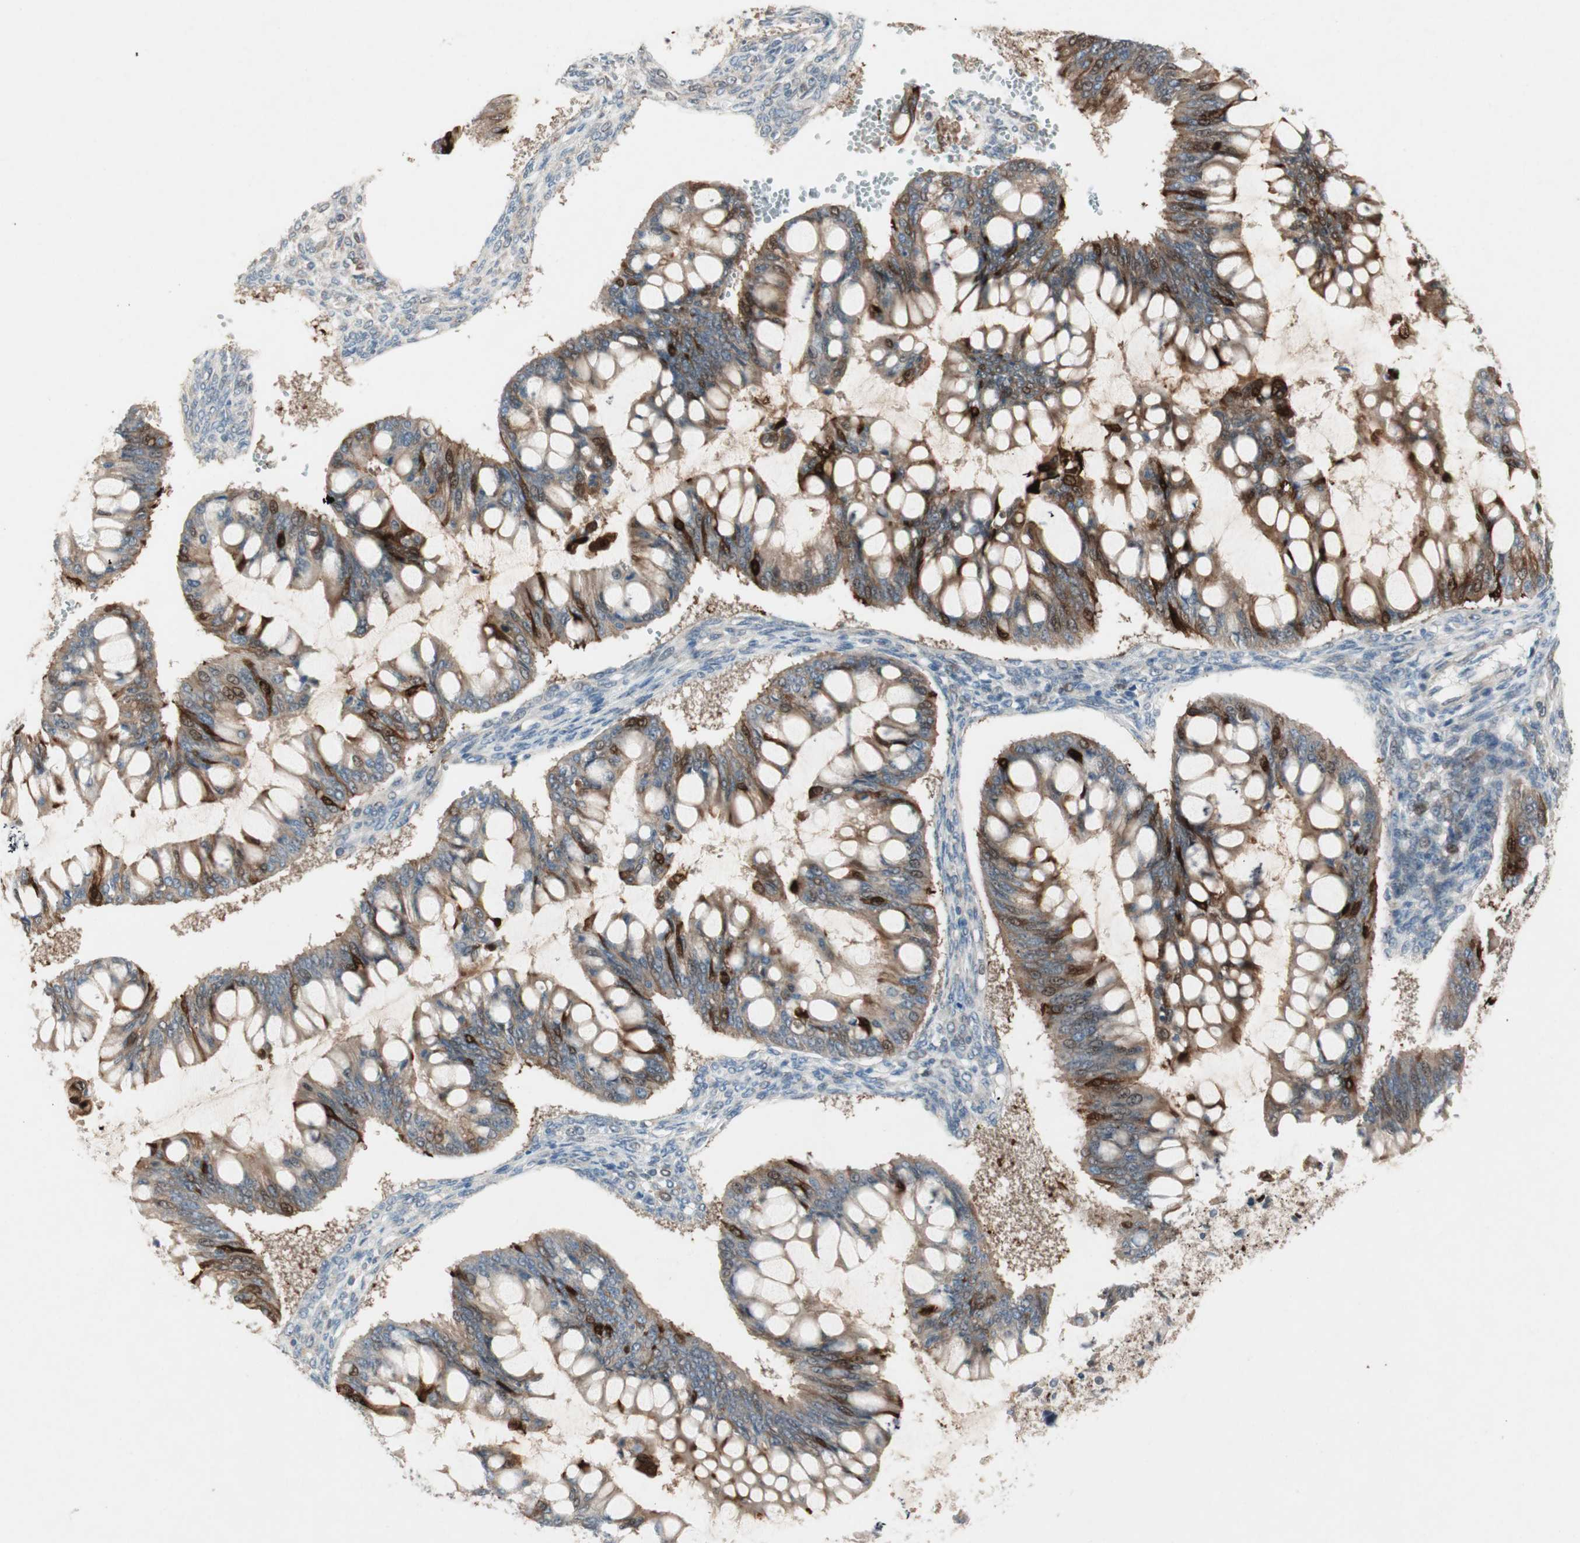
{"staining": {"intensity": "strong", "quantity": "25%-75%", "location": "cytoplasmic/membranous,nuclear"}, "tissue": "ovarian cancer", "cell_type": "Tumor cells", "image_type": "cancer", "snomed": [{"axis": "morphology", "description": "Cystadenocarcinoma, mucinous, NOS"}, {"axis": "topography", "description": "Ovary"}], "caption": "IHC staining of ovarian mucinous cystadenocarcinoma, which reveals high levels of strong cytoplasmic/membranous and nuclear staining in approximately 25%-75% of tumor cells indicating strong cytoplasmic/membranous and nuclear protein staining. The staining was performed using DAB (3,3'-diaminobenzidine) (brown) for protein detection and nuclei were counterstained in hematoxylin (blue).", "gene": "RTL6", "patient": {"sex": "female", "age": 73}}